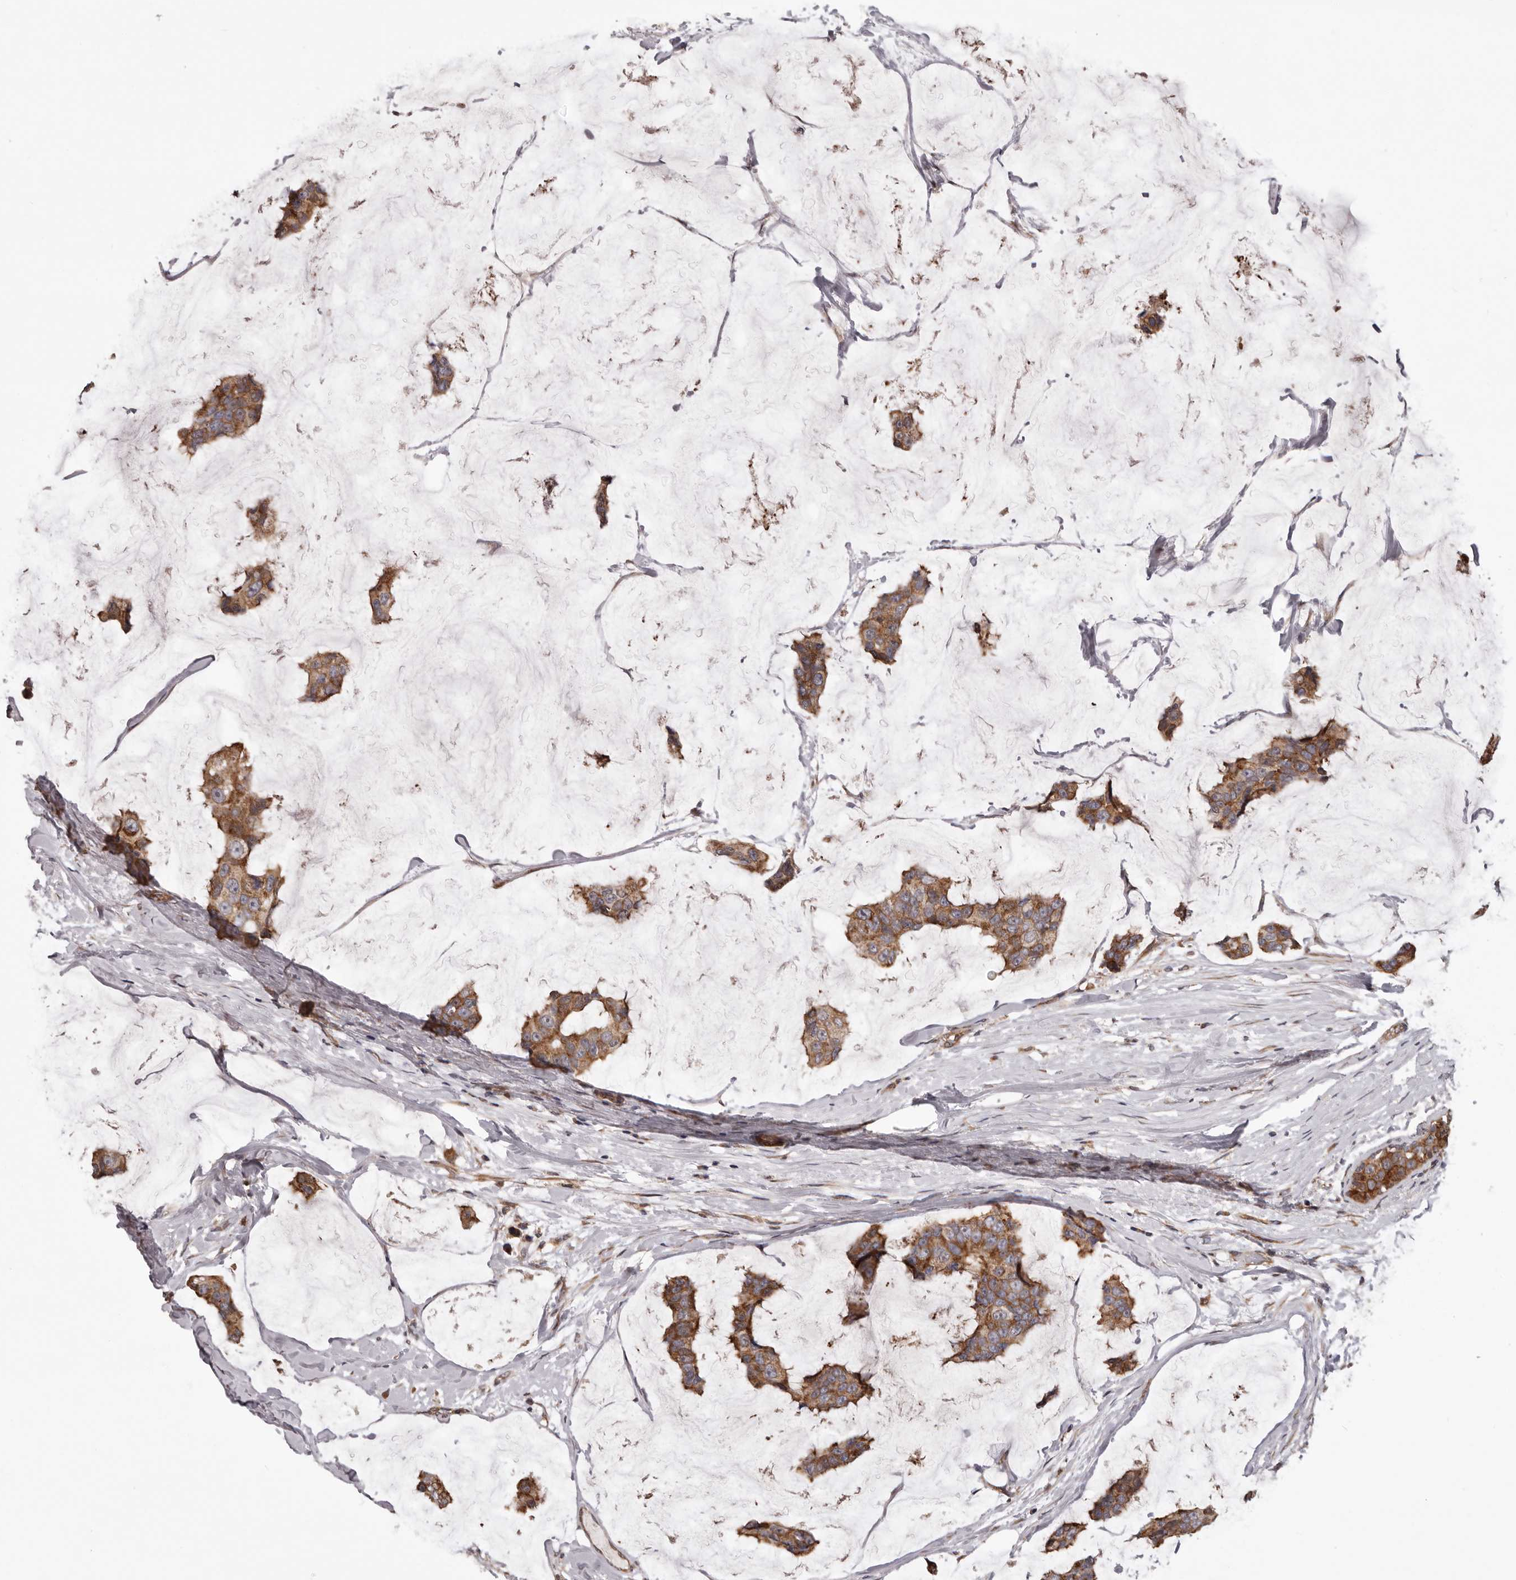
{"staining": {"intensity": "moderate", "quantity": ">75%", "location": "cytoplasmic/membranous"}, "tissue": "breast cancer", "cell_type": "Tumor cells", "image_type": "cancer", "snomed": [{"axis": "morphology", "description": "Normal tissue, NOS"}, {"axis": "morphology", "description": "Duct carcinoma"}, {"axis": "topography", "description": "Breast"}], "caption": "There is medium levels of moderate cytoplasmic/membranous staining in tumor cells of breast cancer (infiltrating ductal carcinoma), as demonstrated by immunohistochemical staining (brown color).", "gene": "VPS37A", "patient": {"sex": "female", "age": 50}}